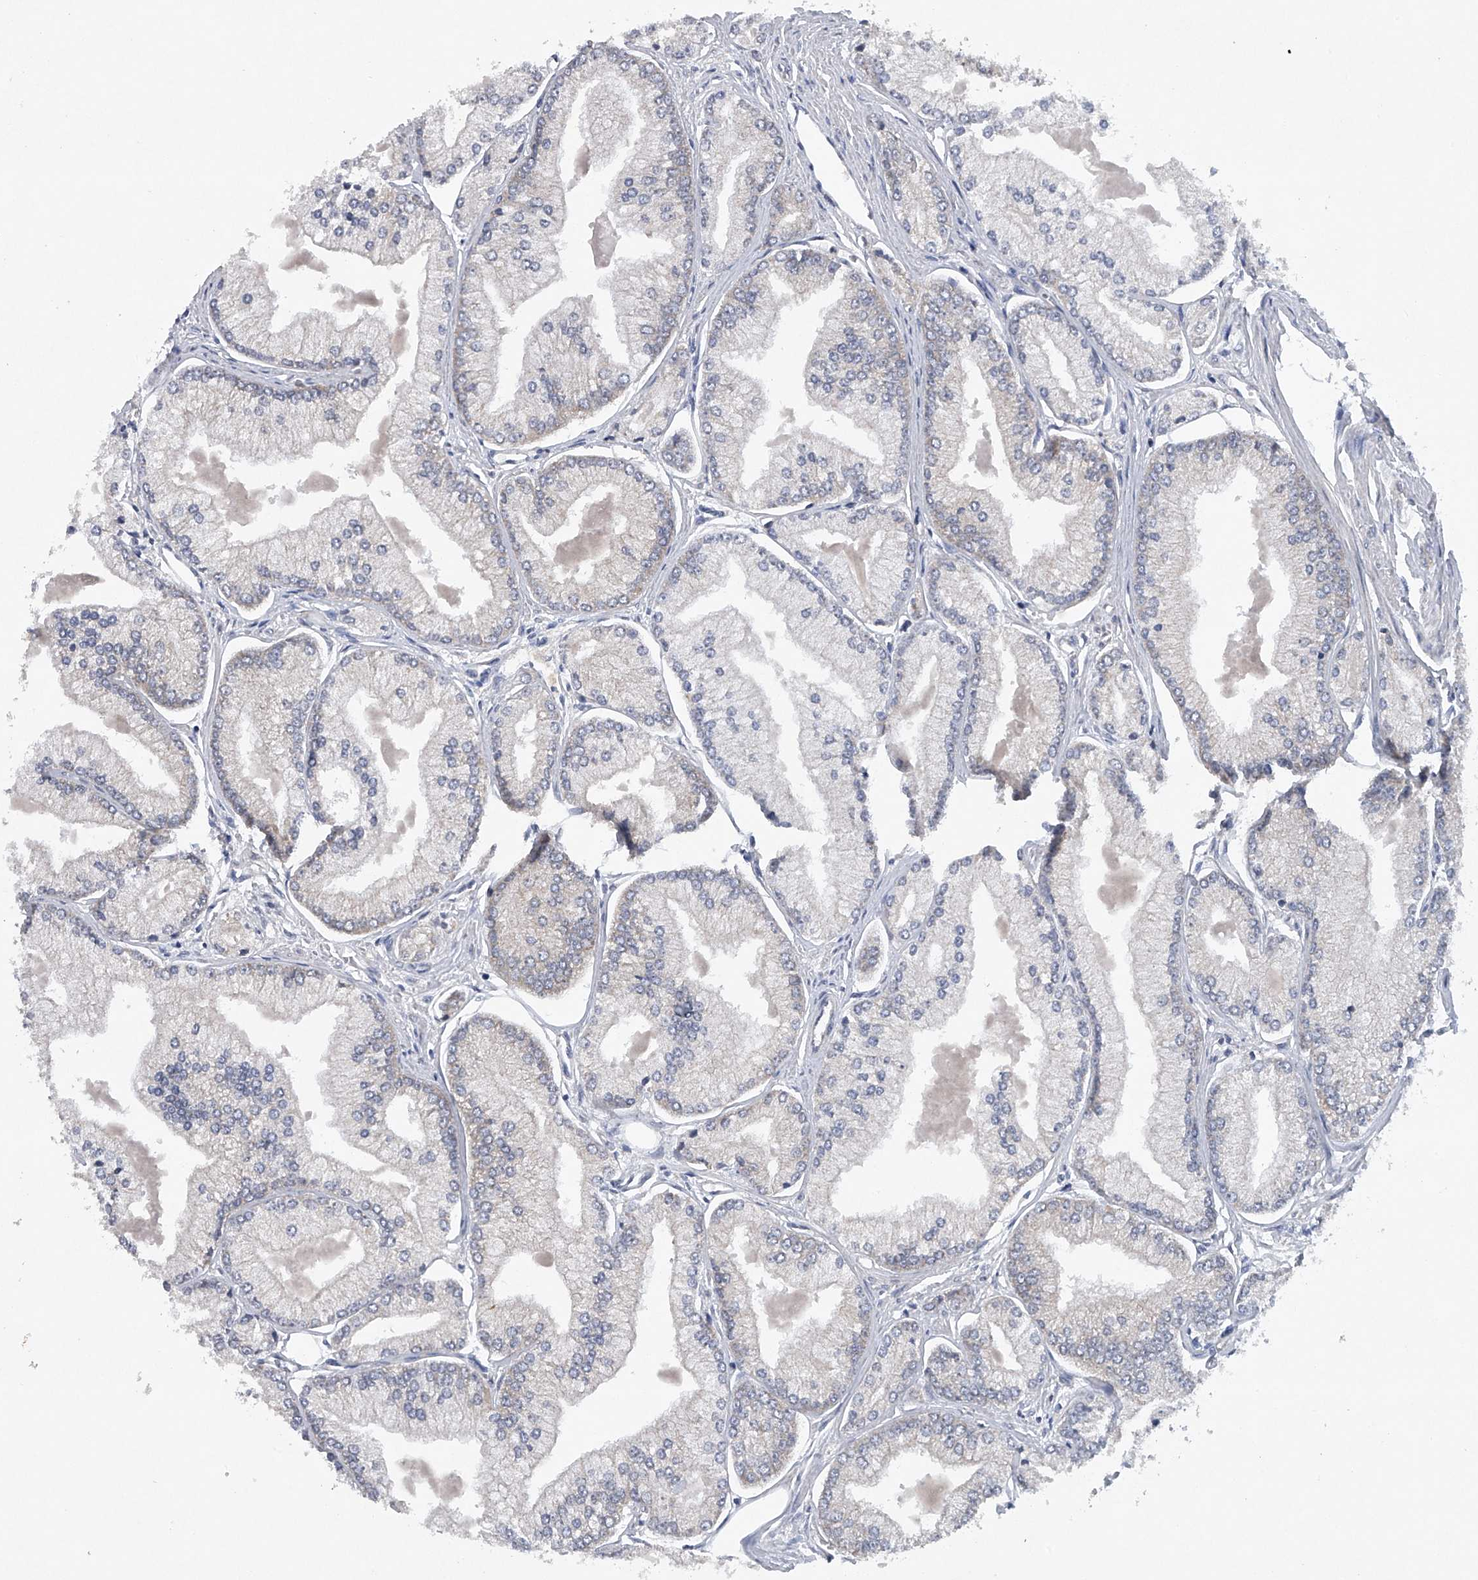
{"staining": {"intensity": "weak", "quantity": "<25%", "location": "cytoplasmic/membranous"}, "tissue": "prostate cancer", "cell_type": "Tumor cells", "image_type": "cancer", "snomed": [{"axis": "morphology", "description": "Adenocarcinoma, Low grade"}, {"axis": "topography", "description": "Prostate"}], "caption": "This photomicrograph is of prostate cancer stained with IHC to label a protein in brown with the nuclei are counter-stained blue. There is no positivity in tumor cells.", "gene": "RNF5", "patient": {"sex": "male", "age": 52}}